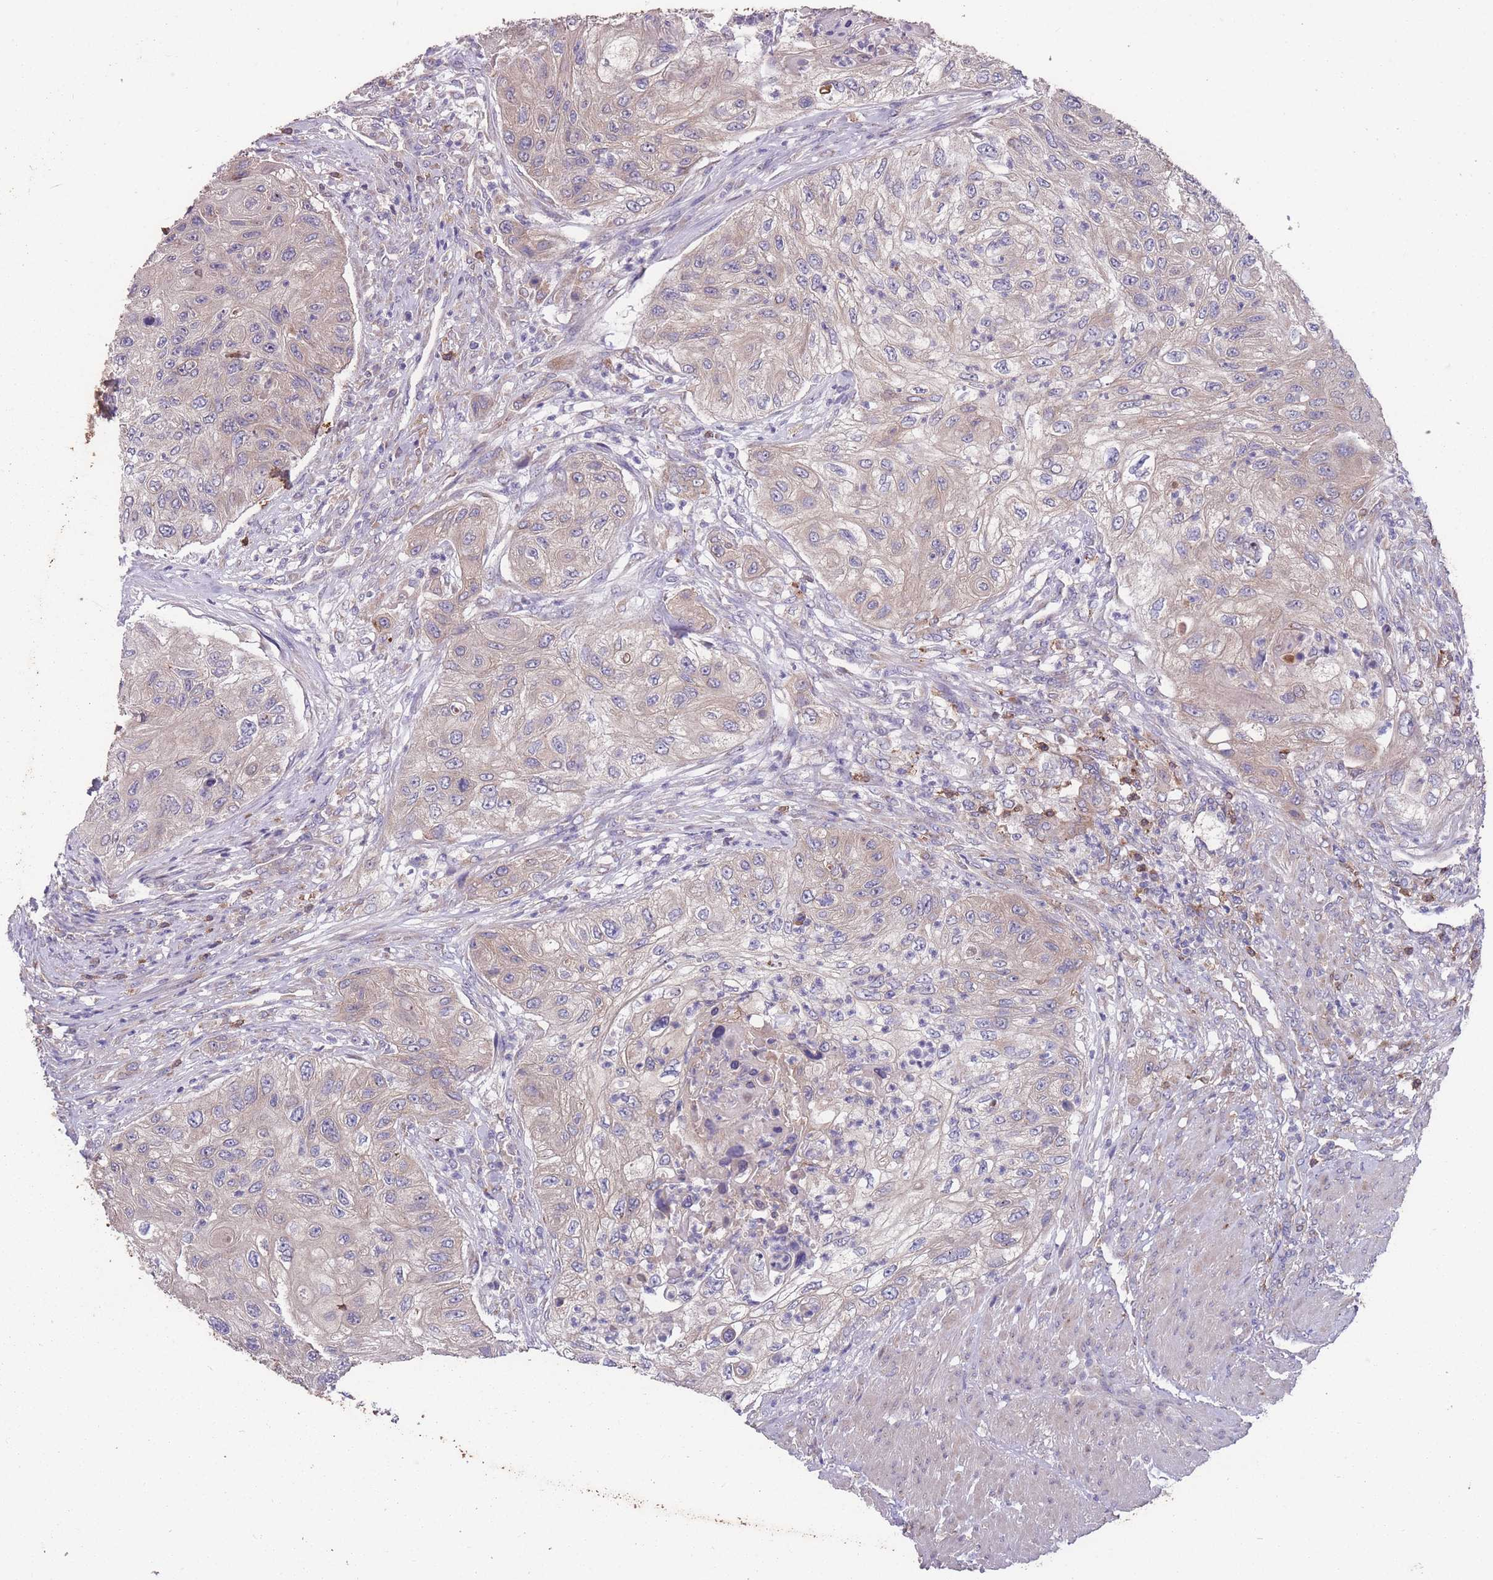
{"staining": {"intensity": "weak", "quantity": "25%-75%", "location": "cytoplasmic/membranous"}, "tissue": "urothelial cancer", "cell_type": "Tumor cells", "image_type": "cancer", "snomed": [{"axis": "morphology", "description": "Urothelial carcinoma, High grade"}, {"axis": "topography", "description": "Urinary bladder"}], "caption": "Human high-grade urothelial carcinoma stained with a brown dye demonstrates weak cytoplasmic/membranous positive positivity in about 25%-75% of tumor cells.", "gene": "STIM2", "patient": {"sex": "female", "age": 60}}